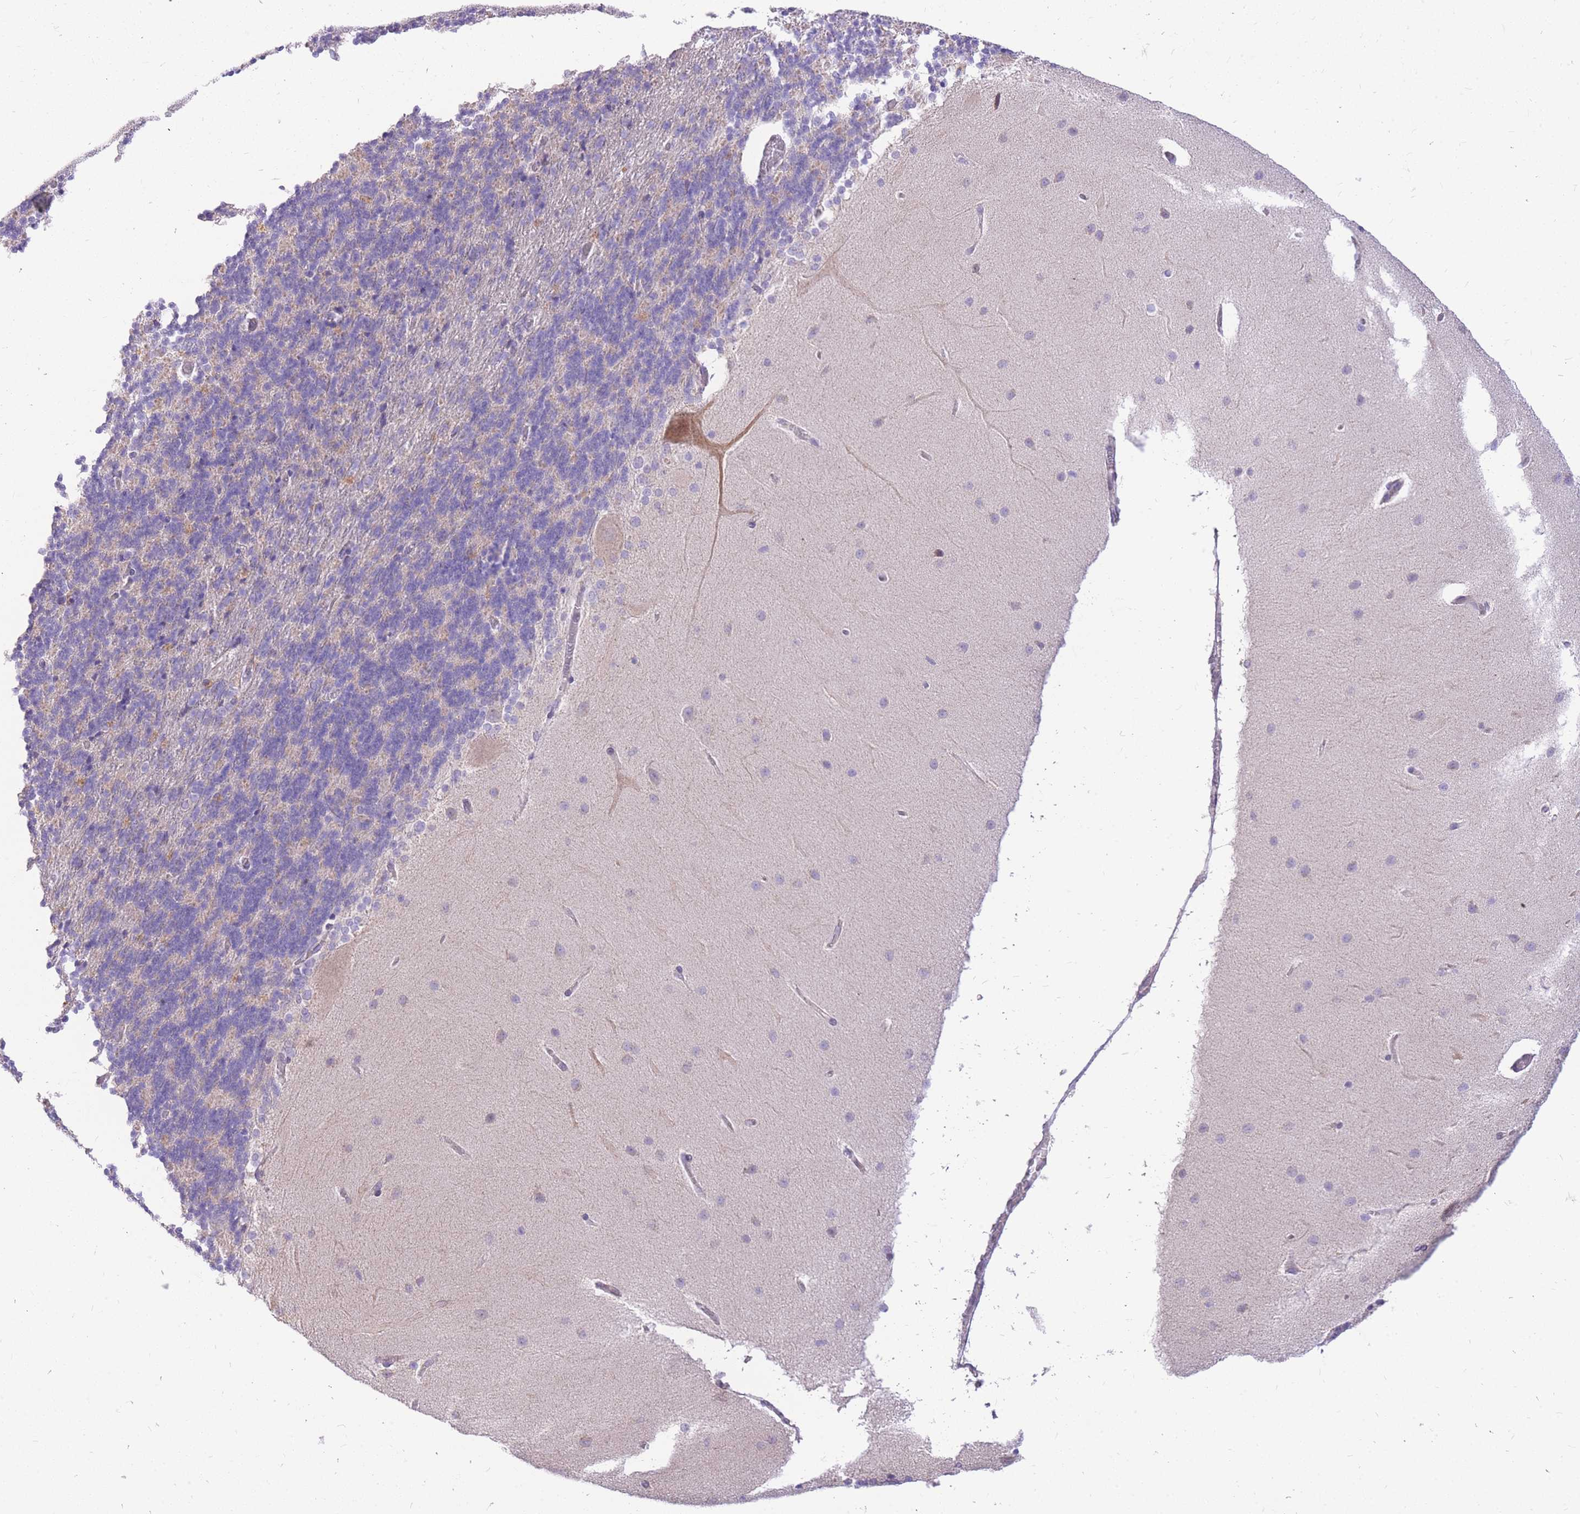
{"staining": {"intensity": "negative", "quantity": "none", "location": "none"}, "tissue": "cerebellum", "cell_type": "Cells in granular layer", "image_type": "normal", "snomed": [{"axis": "morphology", "description": "Normal tissue, NOS"}, {"axis": "topography", "description": "Cerebellum"}], "caption": "An IHC image of benign cerebellum is shown. There is no staining in cells in granular layer of cerebellum. The staining is performed using DAB (3,3'-diaminobenzidine) brown chromogen with nuclei counter-stained in using hematoxylin.", "gene": "TOPAZ1", "patient": {"sex": "female", "age": 54}}